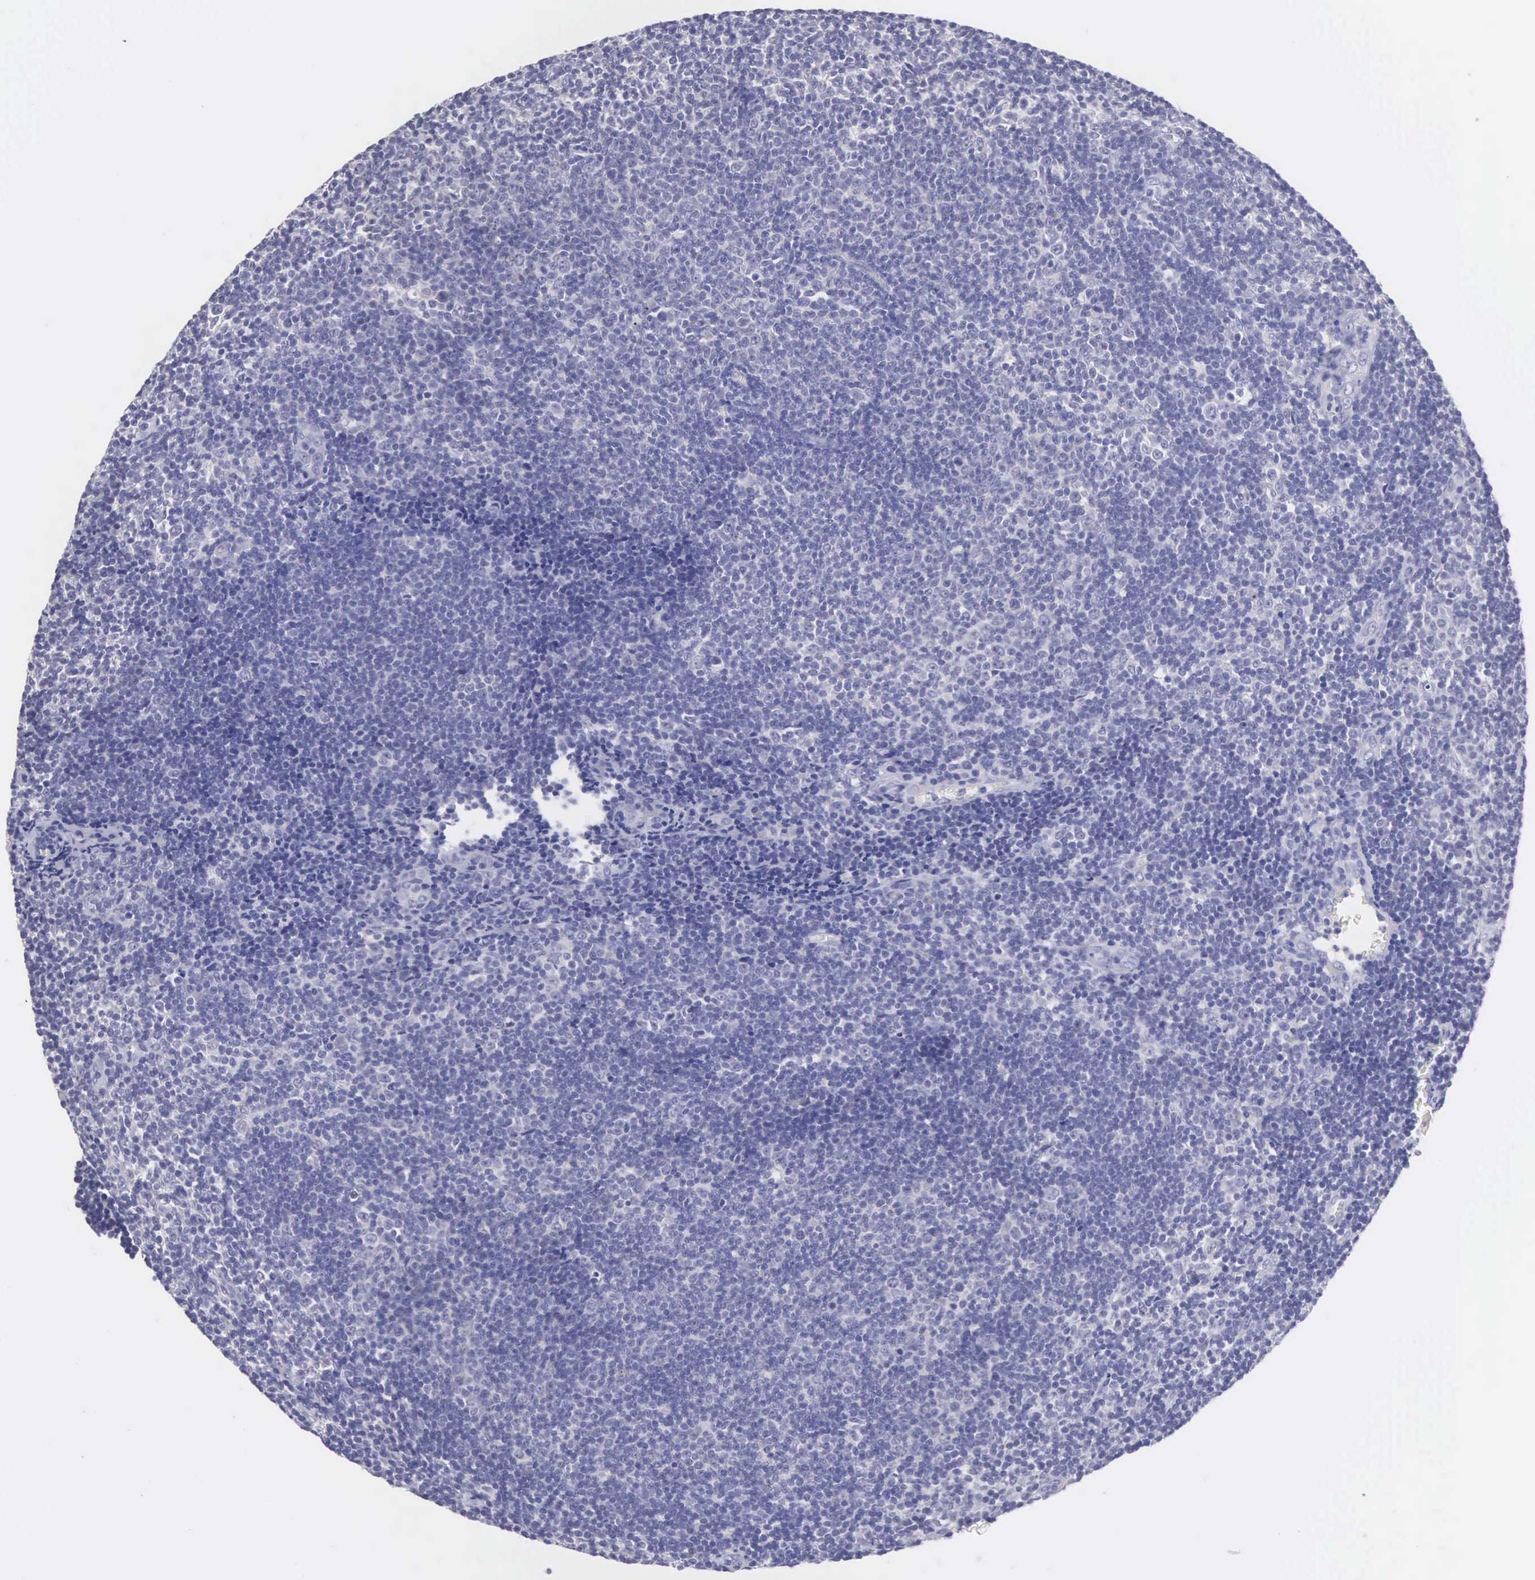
{"staining": {"intensity": "negative", "quantity": "none", "location": "none"}, "tissue": "lymphoma", "cell_type": "Tumor cells", "image_type": "cancer", "snomed": [{"axis": "morphology", "description": "Malignant lymphoma, non-Hodgkin's type, Low grade"}, {"axis": "topography", "description": "Lymph node"}], "caption": "Tumor cells show no significant positivity in lymphoma. (IHC, brightfield microscopy, high magnification).", "gene": "SLITRK4", "patient": {"sex": "male", "age": 49}}